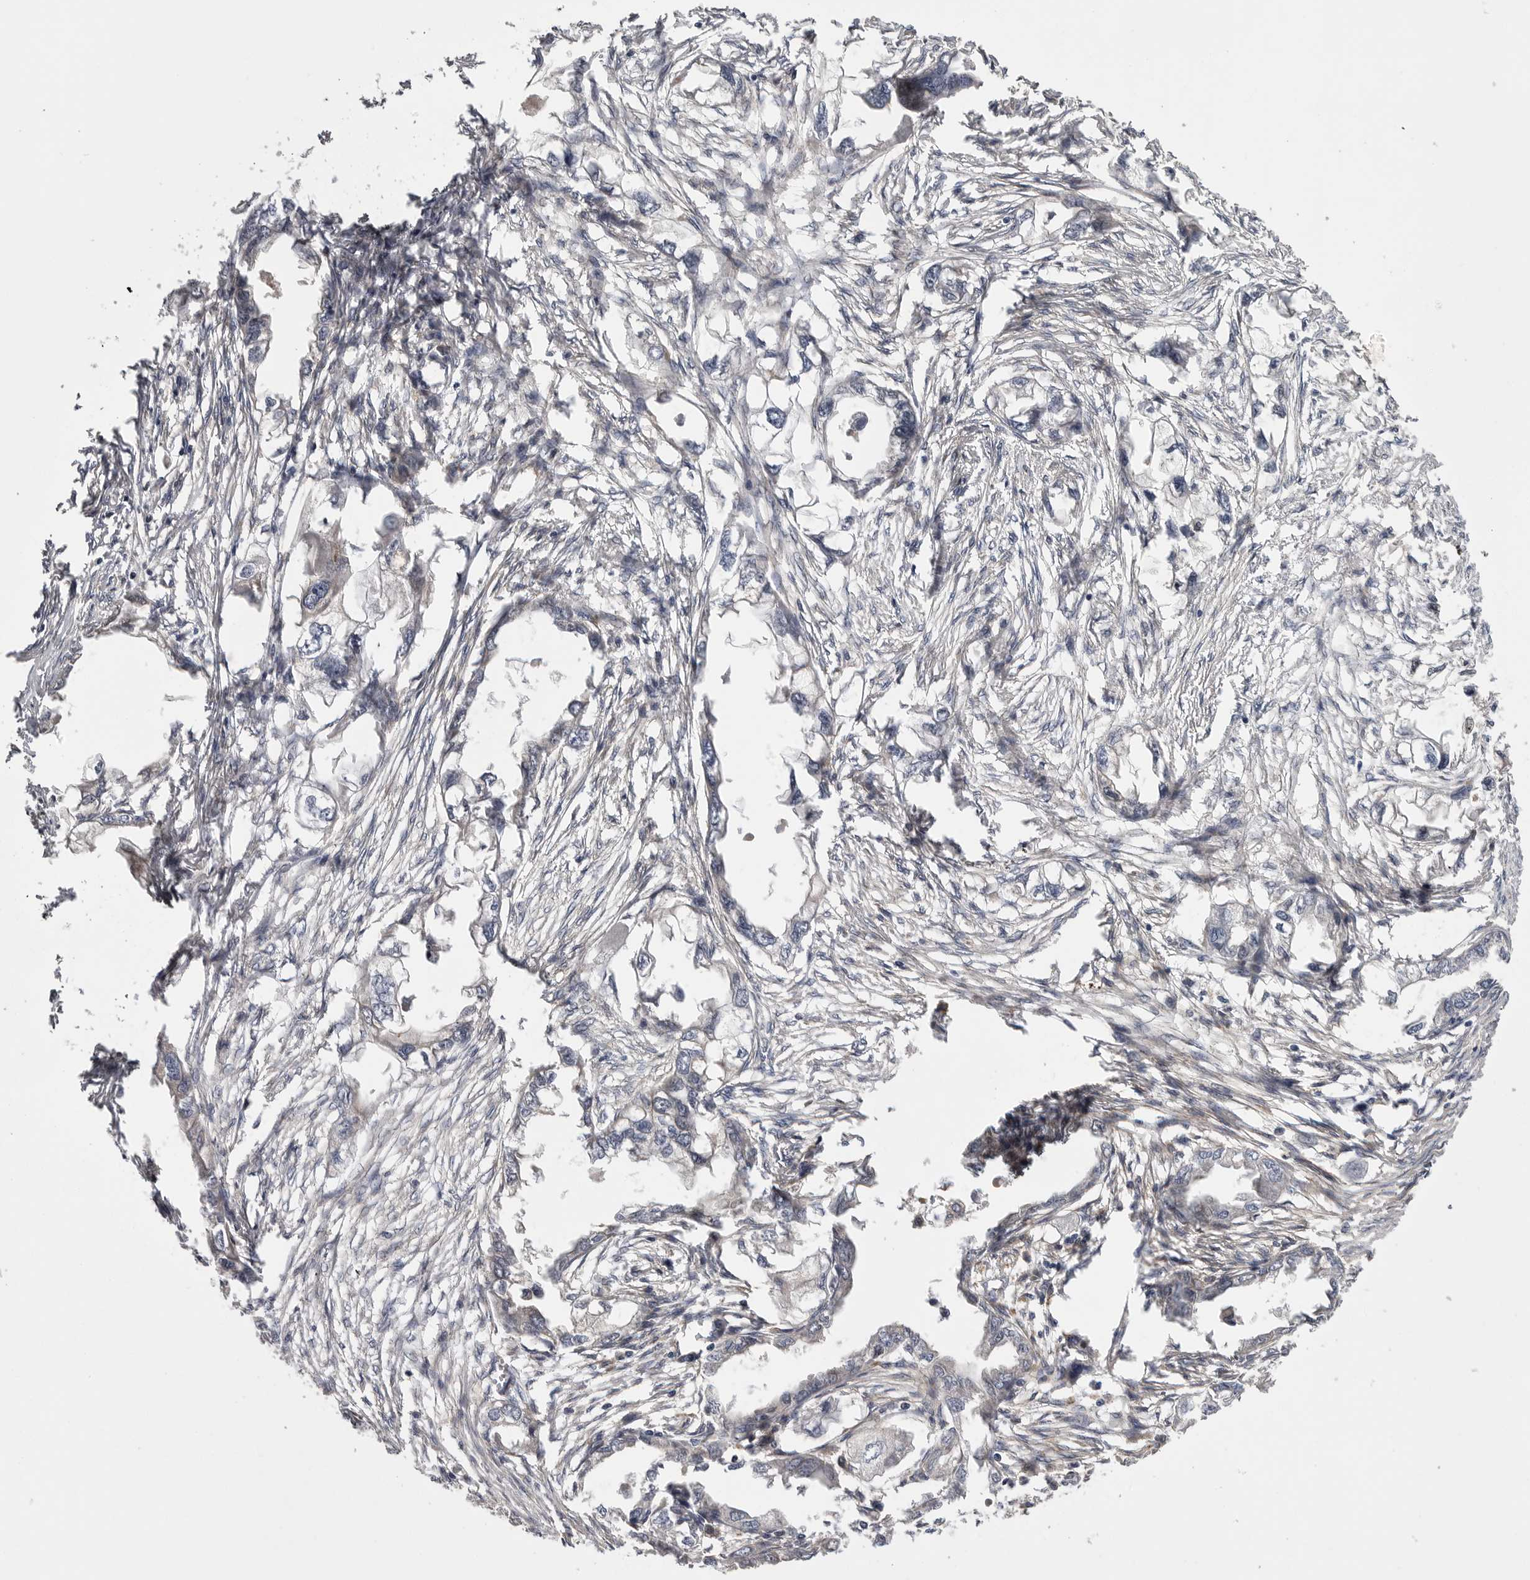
{"staining": {"intensity": "negative", "quantity": "none", "location": "none"}, "tissue": "endometrial cancer", "cell_type": "Tumor cells", "image_type": "cancer", "snomed": [{"axis": "morphology", "description": "Adenocarcinoma, NOS"}, {"axis": "morphology", "description": "Adenocarcinoma, metastatic, NOS"}, {"axis": "topography", "description": "Adipose tissue"}, {"axis": "topography", "description": "Endometrium"}], "caption": "IHC of endometrial cancer (metastatic adenocarcinoma) exhibits no expression in tumor cells.", "gene": "OSBPL9", "patient": {"sex": "female", "age": 67}}